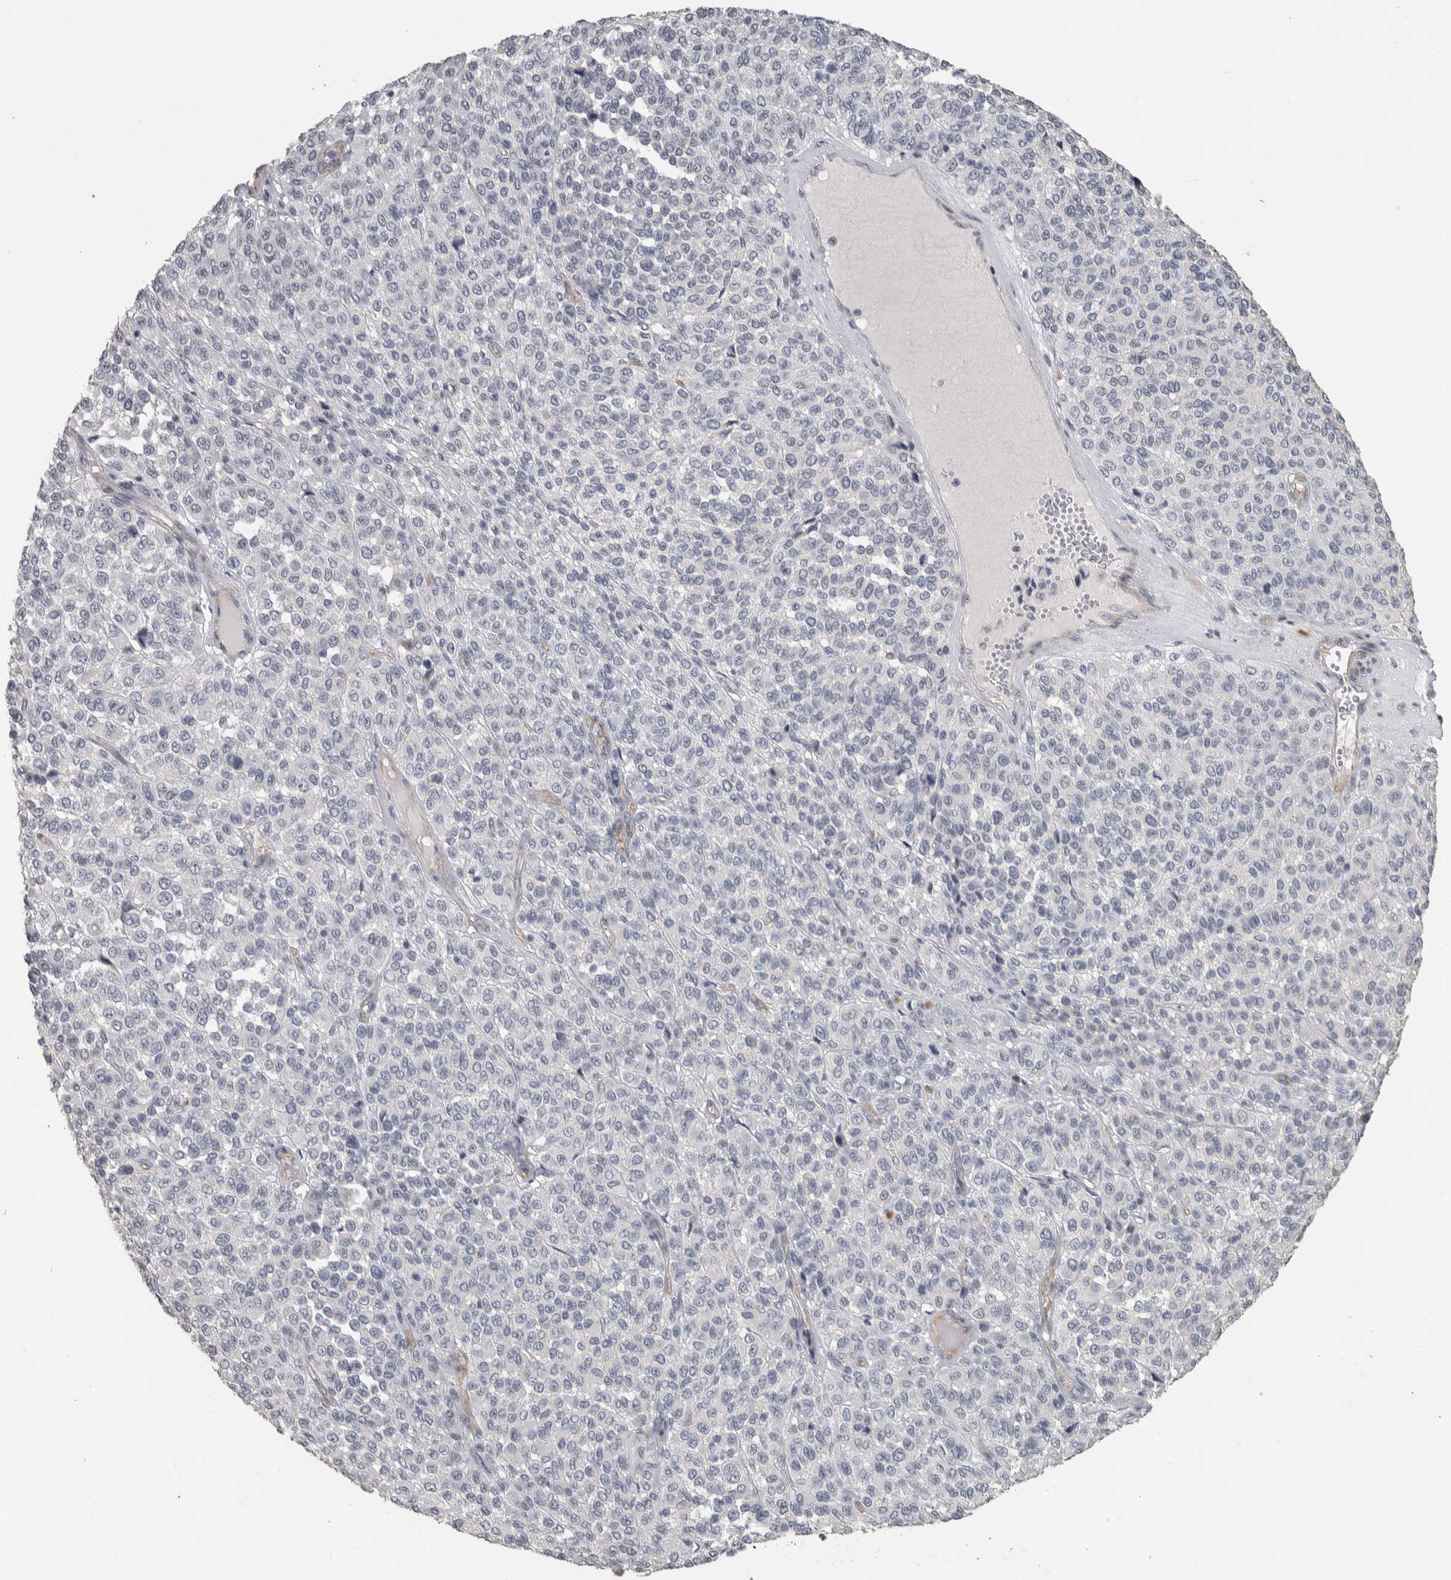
{"staining": {"intensity": "negative", "quantity": "none", "location": "none"}, "tissue": "melanoma", "cell_type": "Tumor cells", "image_type": "cancer", "snomed": [{"axis": "morphology", "description": "Malignant melanoma, Metastatic site"}, {"axis": "topography", "description": "Pancreas"}], "caption": "Immunohistochemical staining of human malignant melanoma (metastatic site) demonstrates no significant expression in tumor cells. (Brightfield microscopy of DAB immunohistochemistry (IHC) at high magnification).", "gene": "DCAF10", "patient": {"sex": "female", "age": 30}}